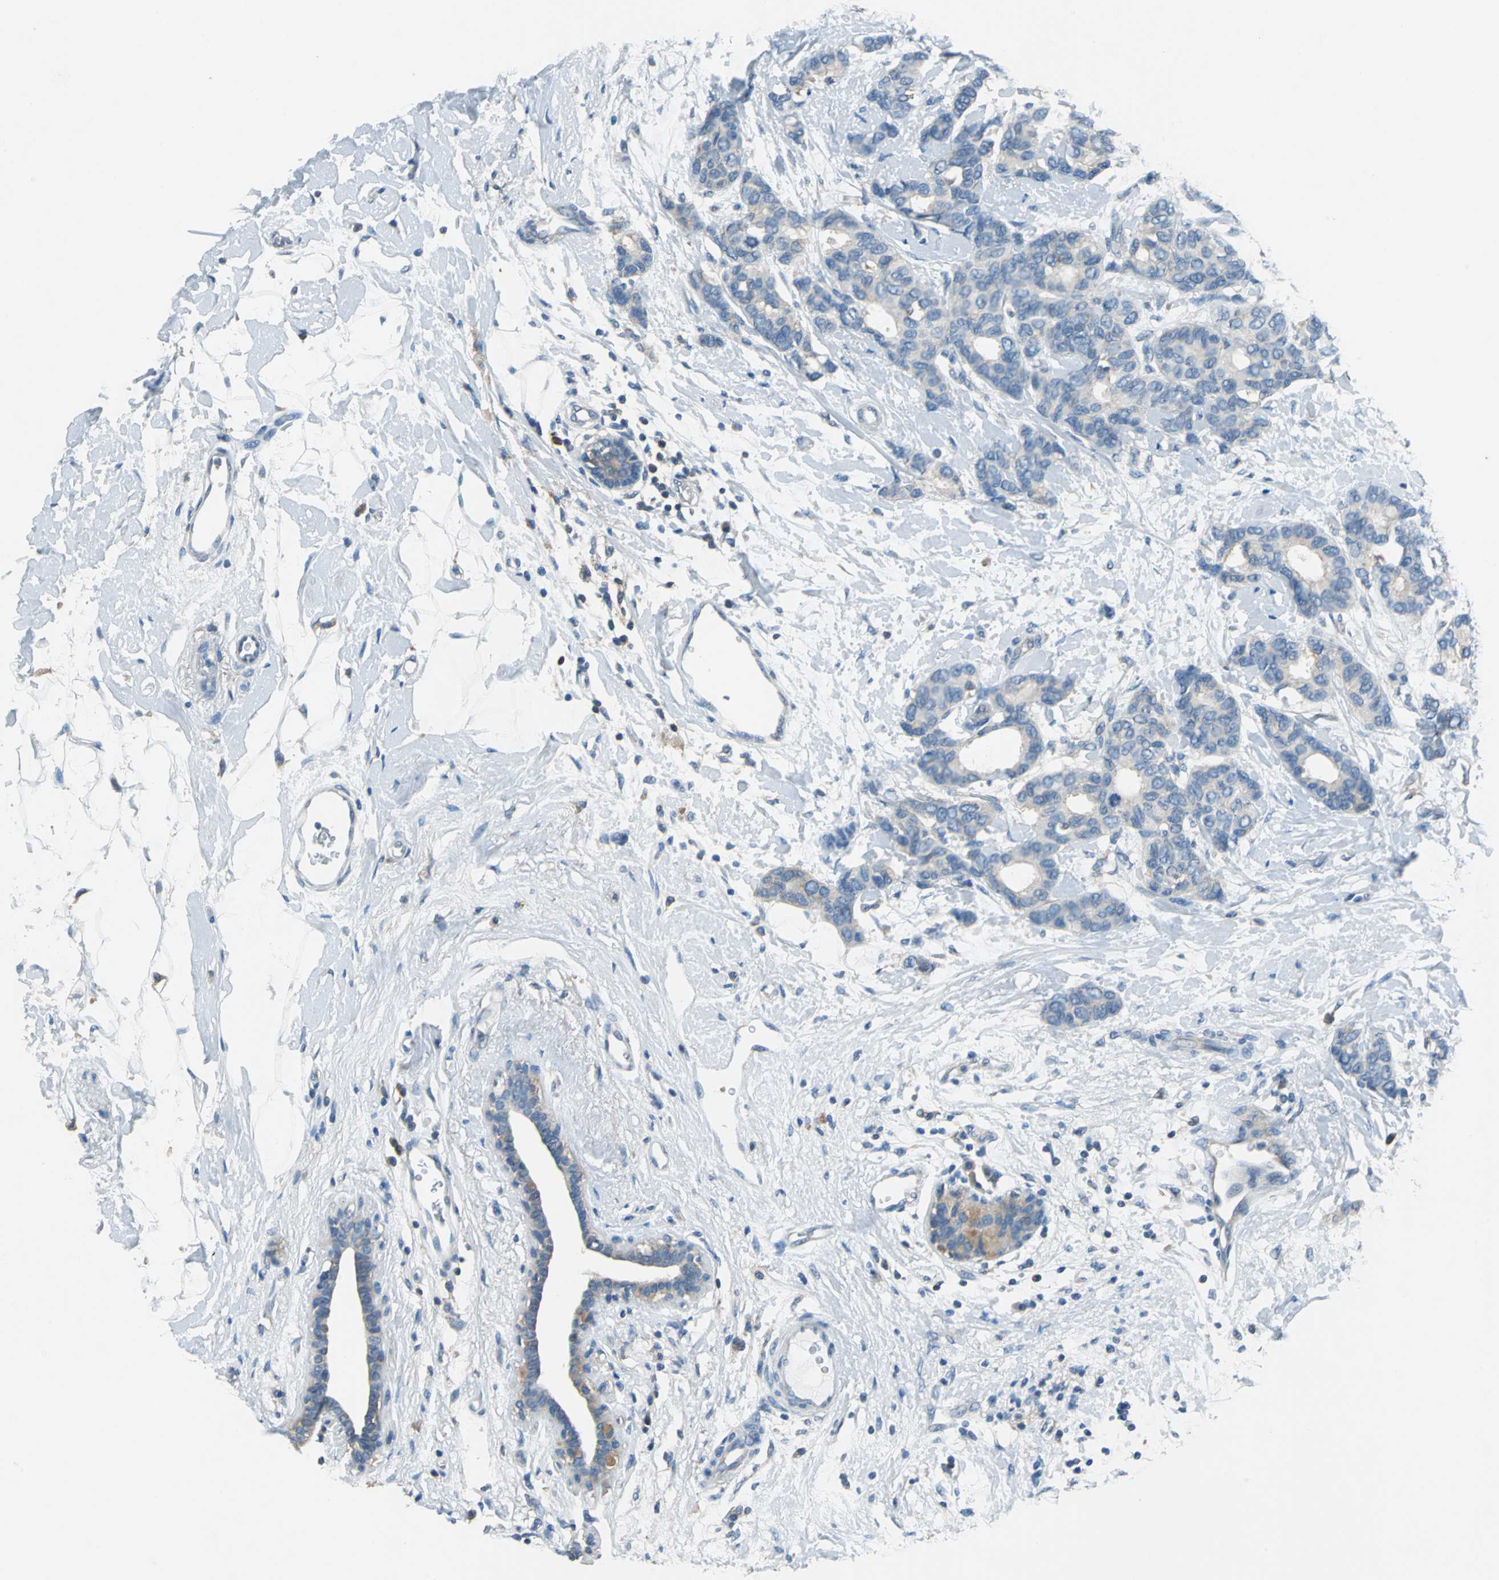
{"staining": {"intensity": "weak", "quantity": "<25%", "location": "cytoplasmic/membranous"}, "tissue": "breast cancer", "cell_type": "Tumor cells", "image_type": "cancer", "snomed": [{"axis": "morphology", "description": "Duct carcinoma"}, {"axis": "topography", "description": "Breast"}], "caption": "The micrograph reveals no significant staining in tumor cells of breast cancer.", "gene": "PRKCA", "patient": {"sex": "female", "age": 87}}